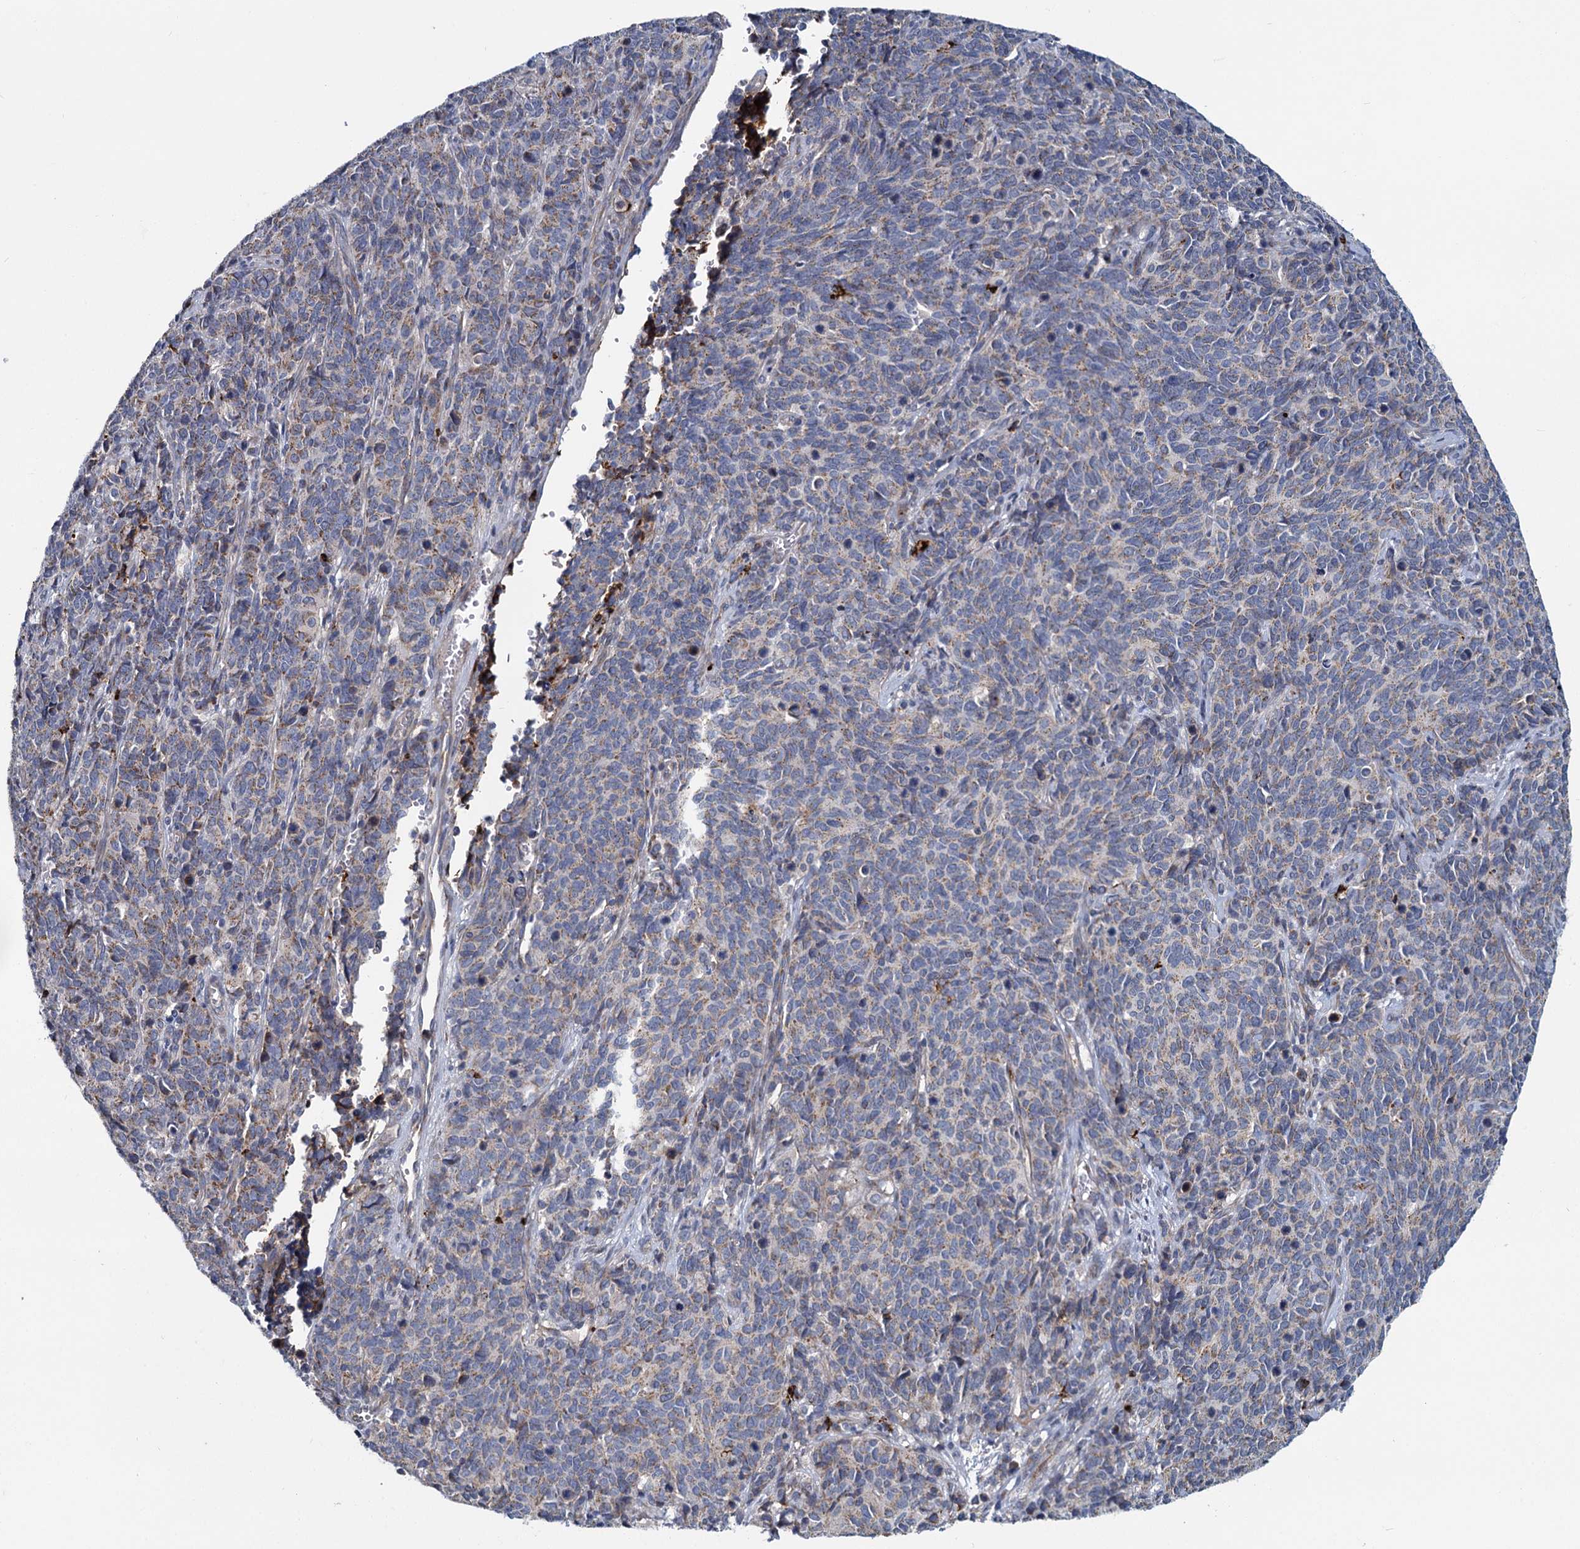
{"staining": {"intensity": "weak", "quantity": "25%-75%", "location": "cytoplasmic/membranous"}, "tissue": "cervical cancer", "cell_type": "Tumor cells", "image_type": "cancer", "snomed": [{"axis": "morphology", "description": "Squamous cell carcinoma, NOS"}, {"axis": "topography", "description": "Cervix"}], "caption": "Human cervical cancer (squamous cell carcinoma) stained with a brown dye shows weak cytoplasmic/membranous positive positivity in about 25%-75% of tumor cells.", "gene": "DCUN1D2", "patient": {"sex": "female", "age": 60}}